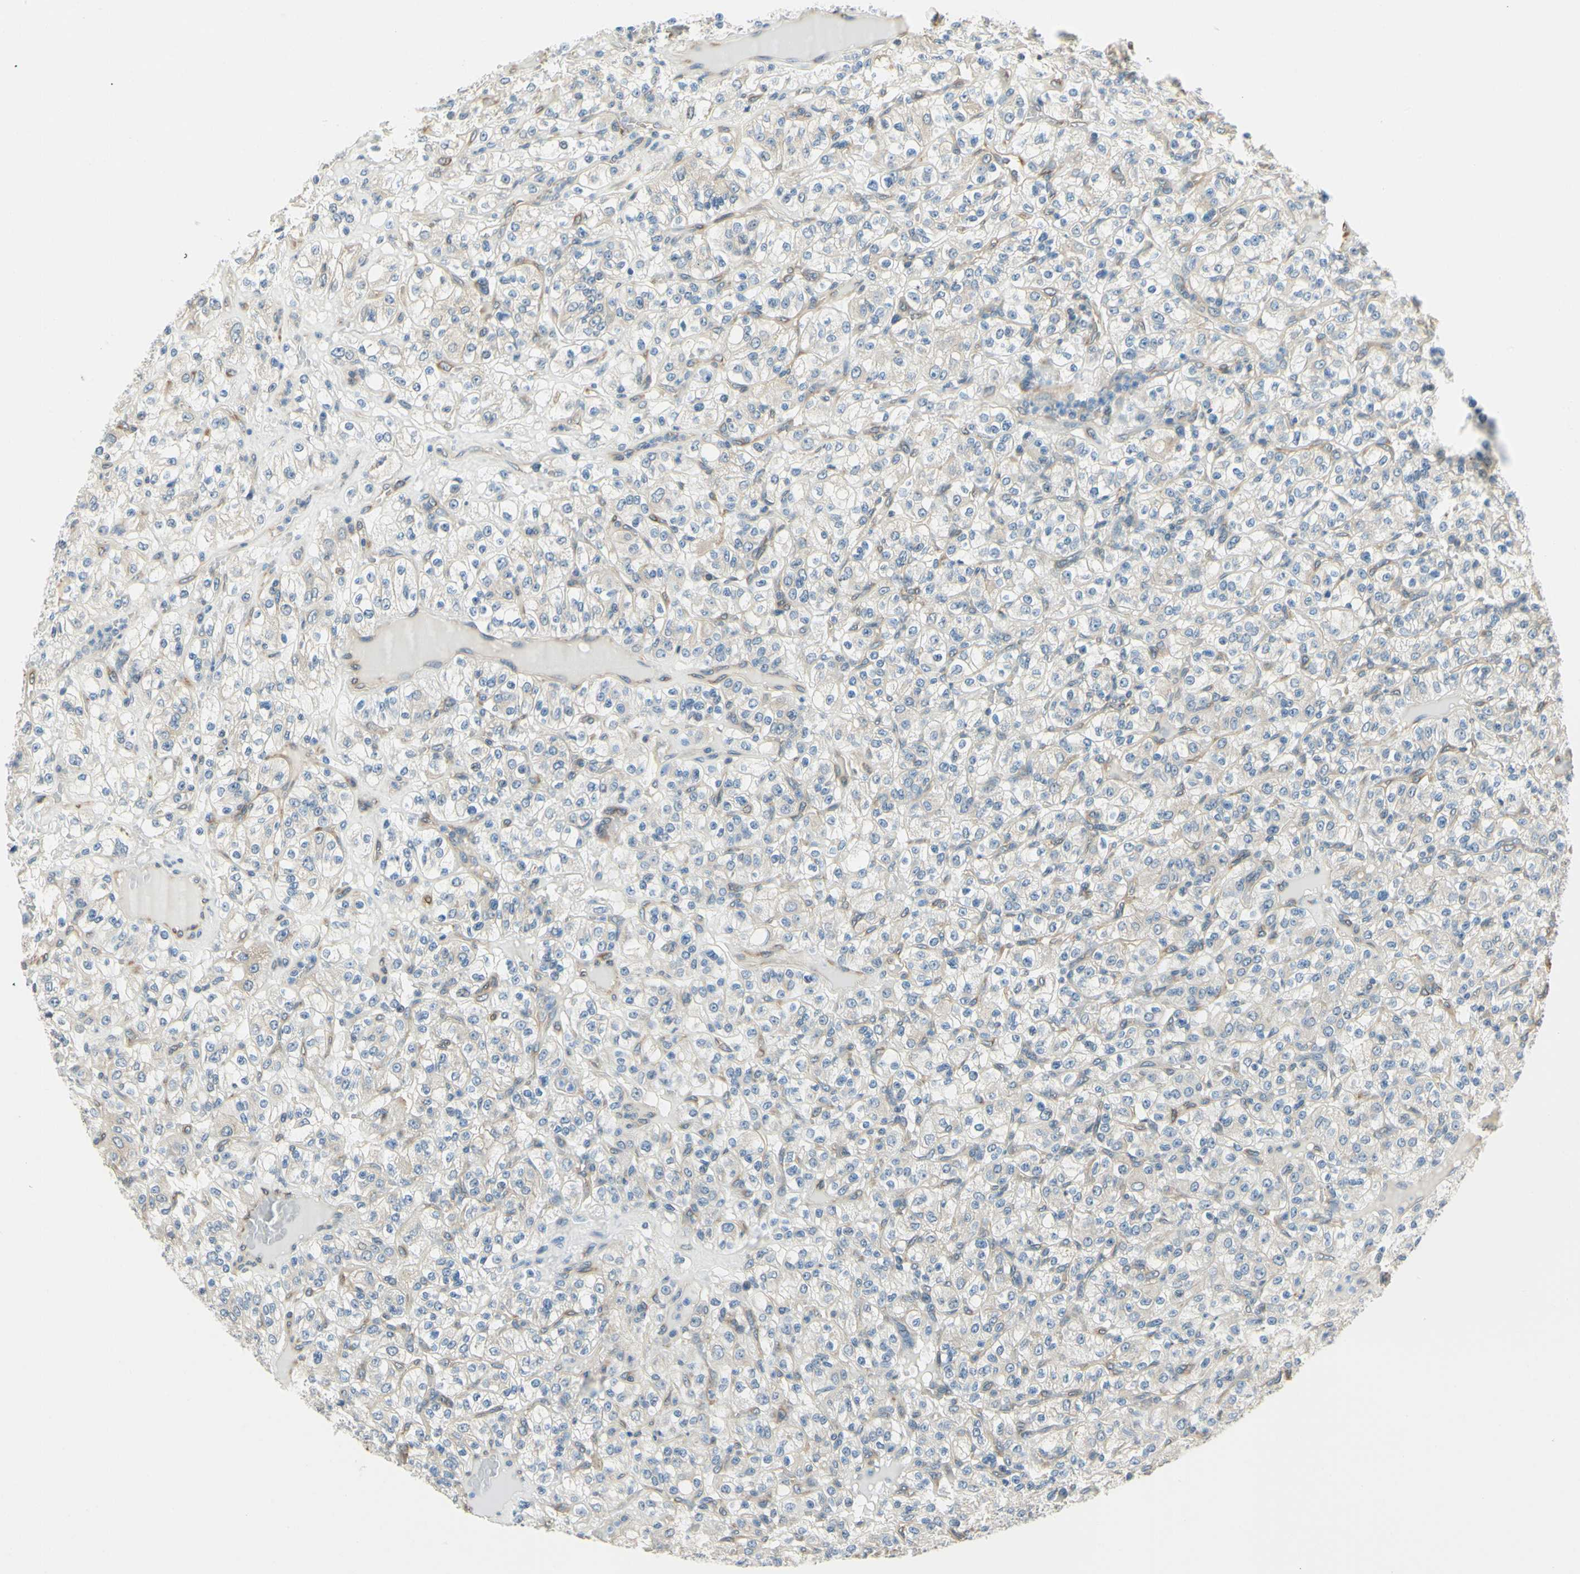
{"staining": {"intensity": "negative", "quantity": "none", "location": "none"}, "tissue": "renal cancer", "cell_type": "Tumor cells", "image_type": "cancer", "snomed": [{"axis": "morphology", "description": "Normal tissue, NOS"}, {"axis": "morphology", "description": "Adenocarcinoma, NOS"}, {"axis": "topography", "description": "Kidney"}], "caption": "Tumor cells are negative for brown protein staining in adenocarcinoma (renal).", "gene": "IGDCC4", "patient": {"sex": "female", "age": 72}}